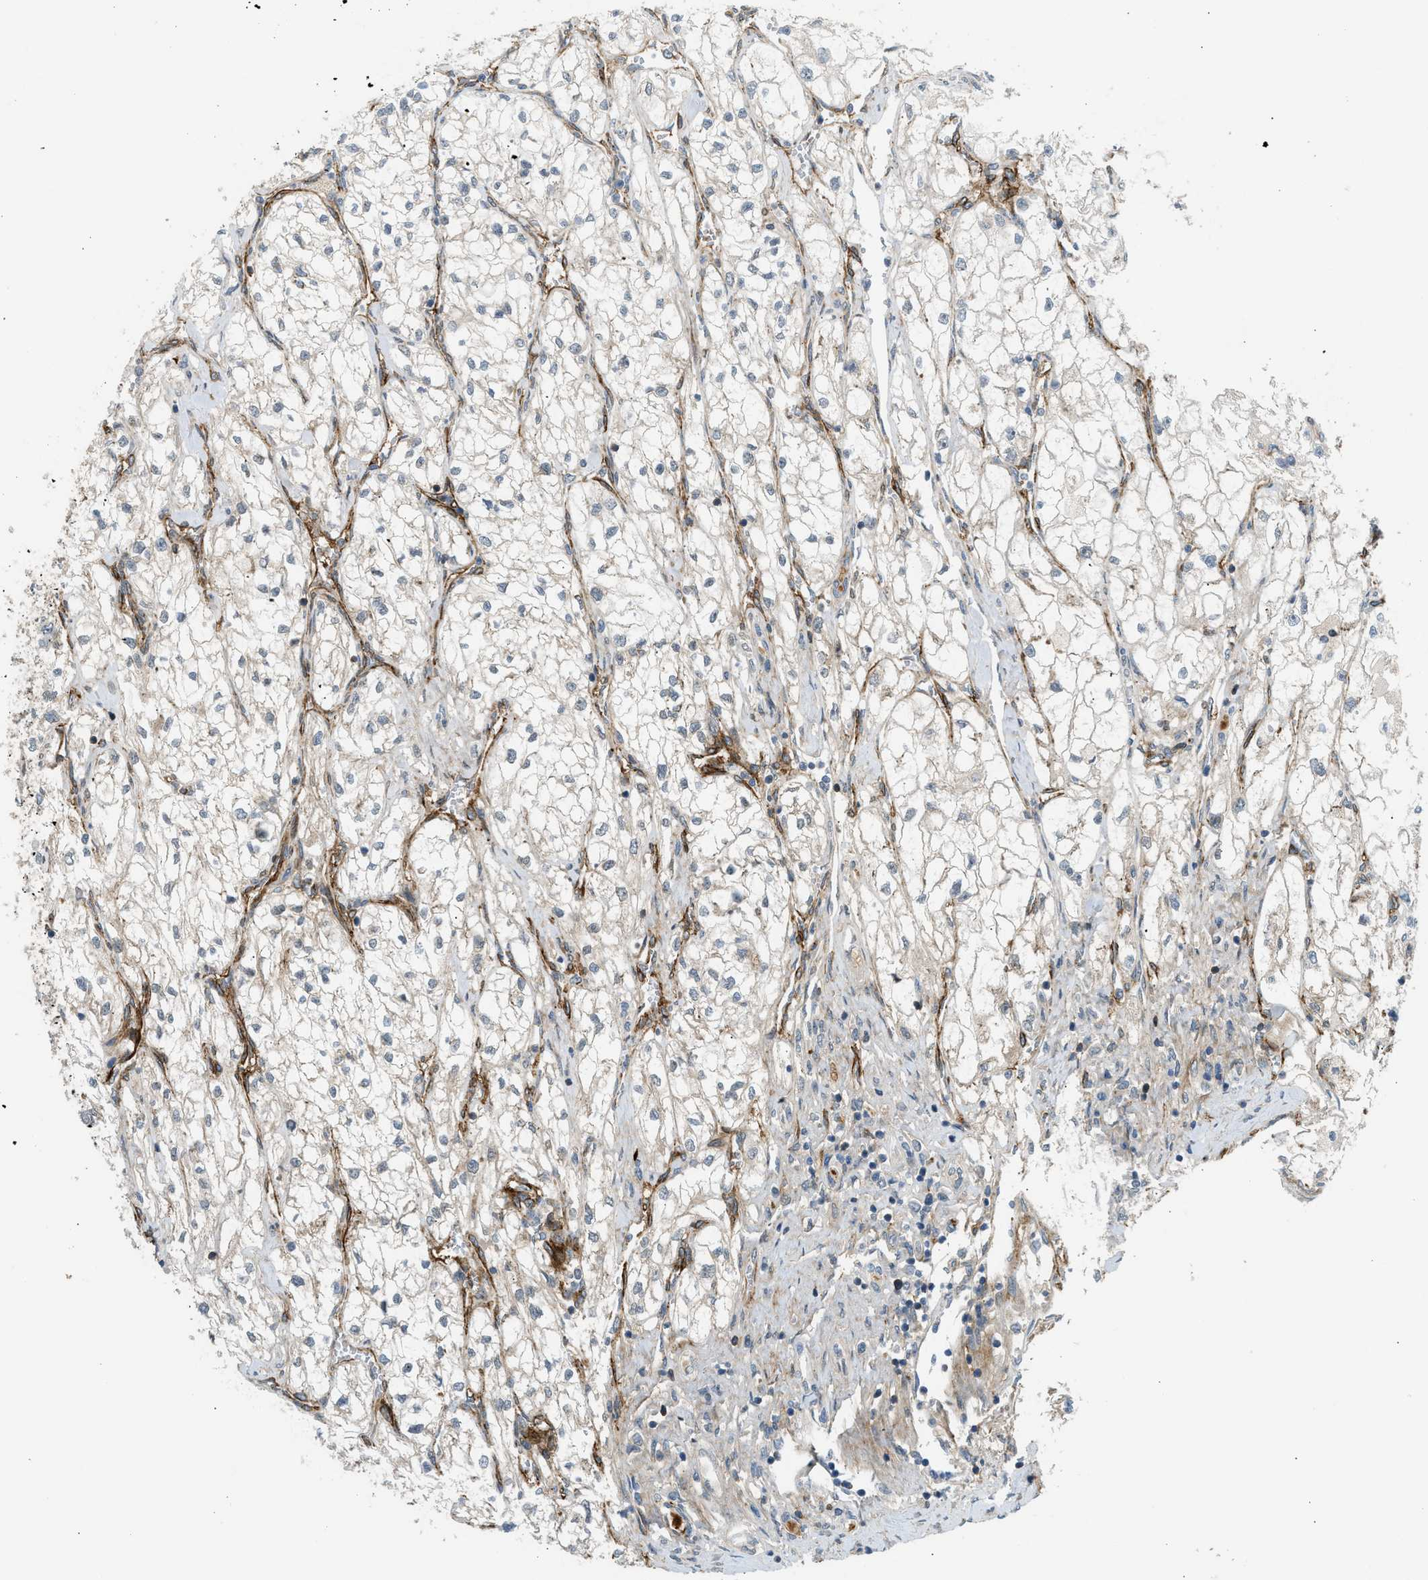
{"staining": {"intensity": "negative", "quantity": "none", "location": "none"}, "tissue": "renal cancer", "cell_type": "Tumor cells", "image_type": "cancer", "snomed": [{"axis": "morphology", "description": "Adenocarcinoma, NOS"}, {"axis": "topography", "description": "Kidney"}], "caption": "DAB (3,3'-diaminobenzidine) immunohistochemical staining of renal cancer (adenocarcinoma) demonstrates no significant staining in tumor cells.", "gene": "EDNRA", "patient": {"sex": "female", "age": 70}}